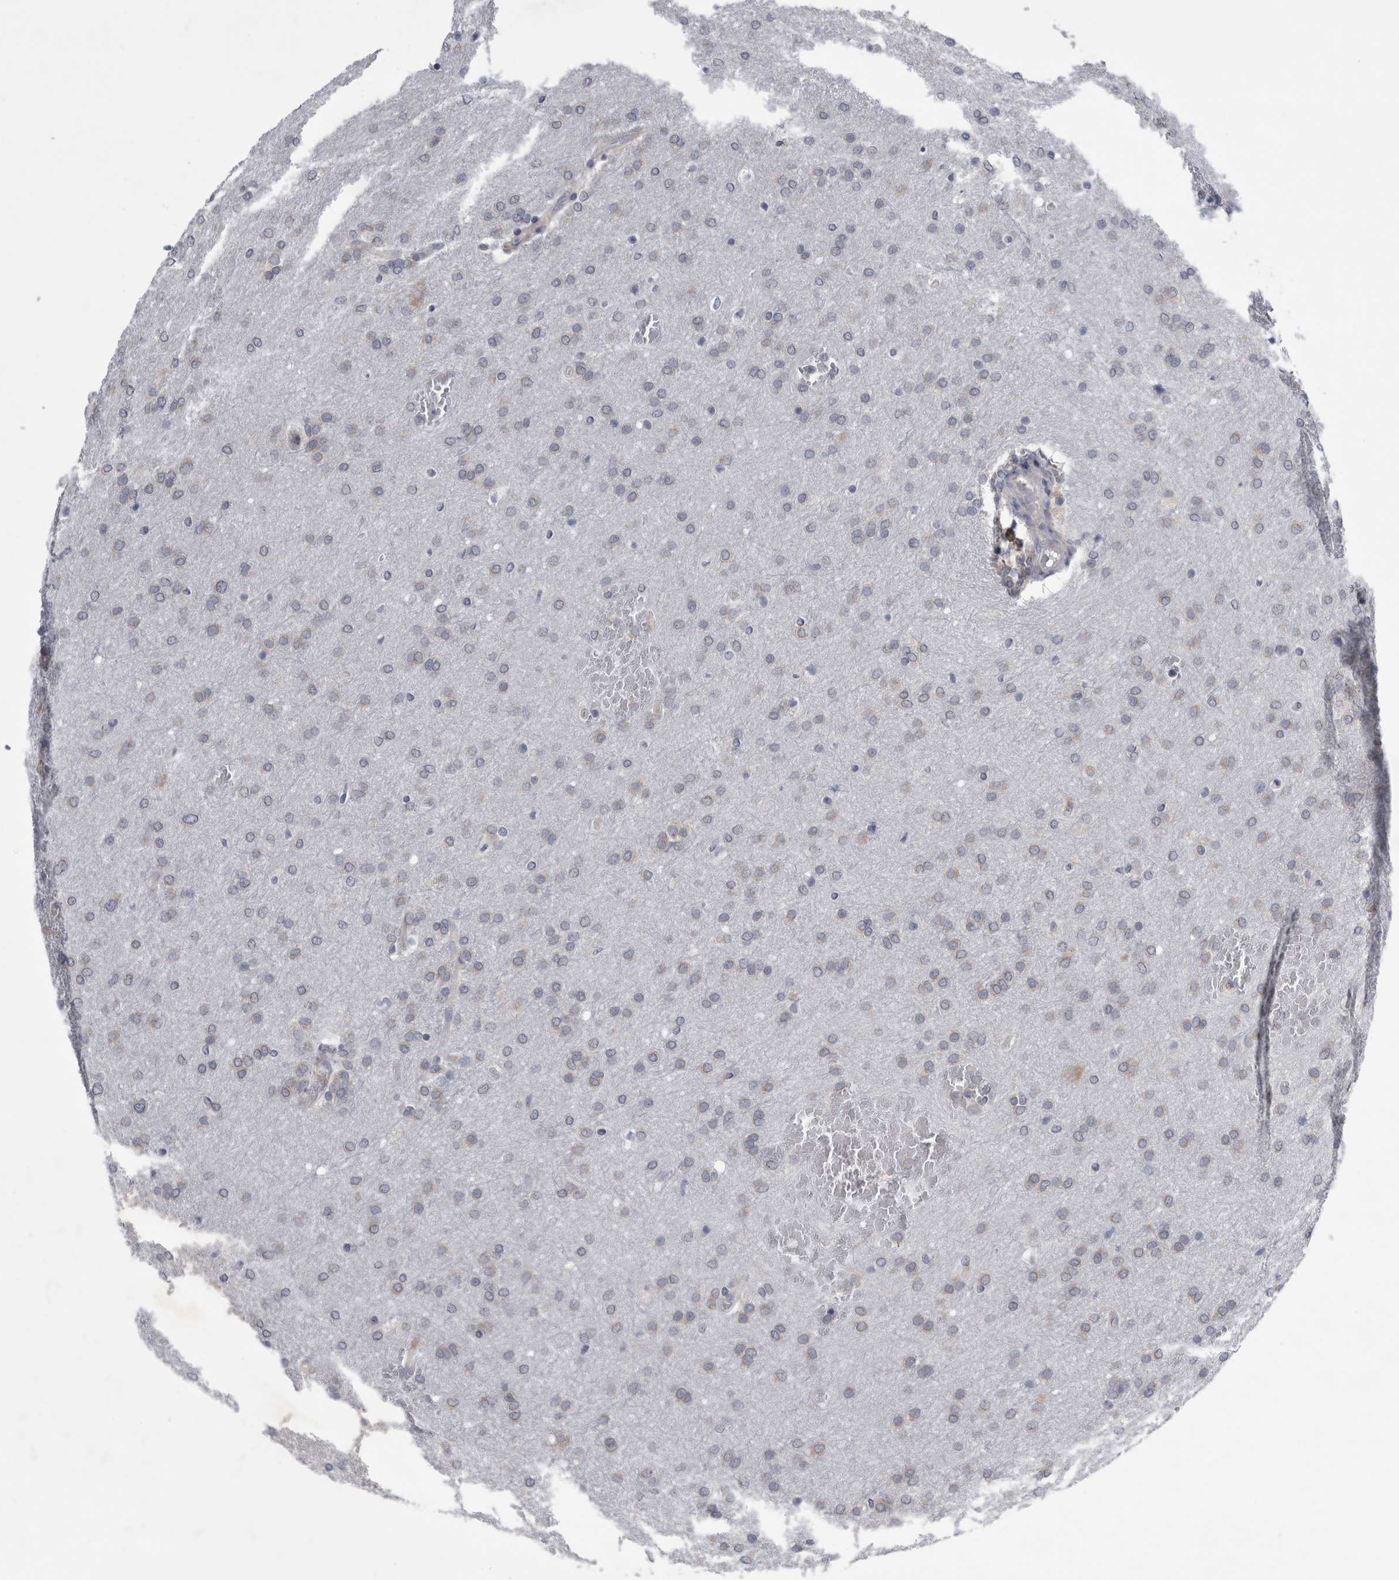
{"staining": {"intensity": "negative", "quantity": "none", "location": "none"}, "tissue": "glioma", "cell_type": "Tumor cells", "image_type": "cancer", "snomed": [{"axis": "morphology", "description": "Glioma, malignant, Low grade"}, {"axis": "topography", "description": "Brain"}], "caption": "This is a image of IHC staining of low-grade glioma (malignant), which shows no staining in tumor cells.", "gene": "PRRC2C", "patient": {"sex": "female", "age": 37}}